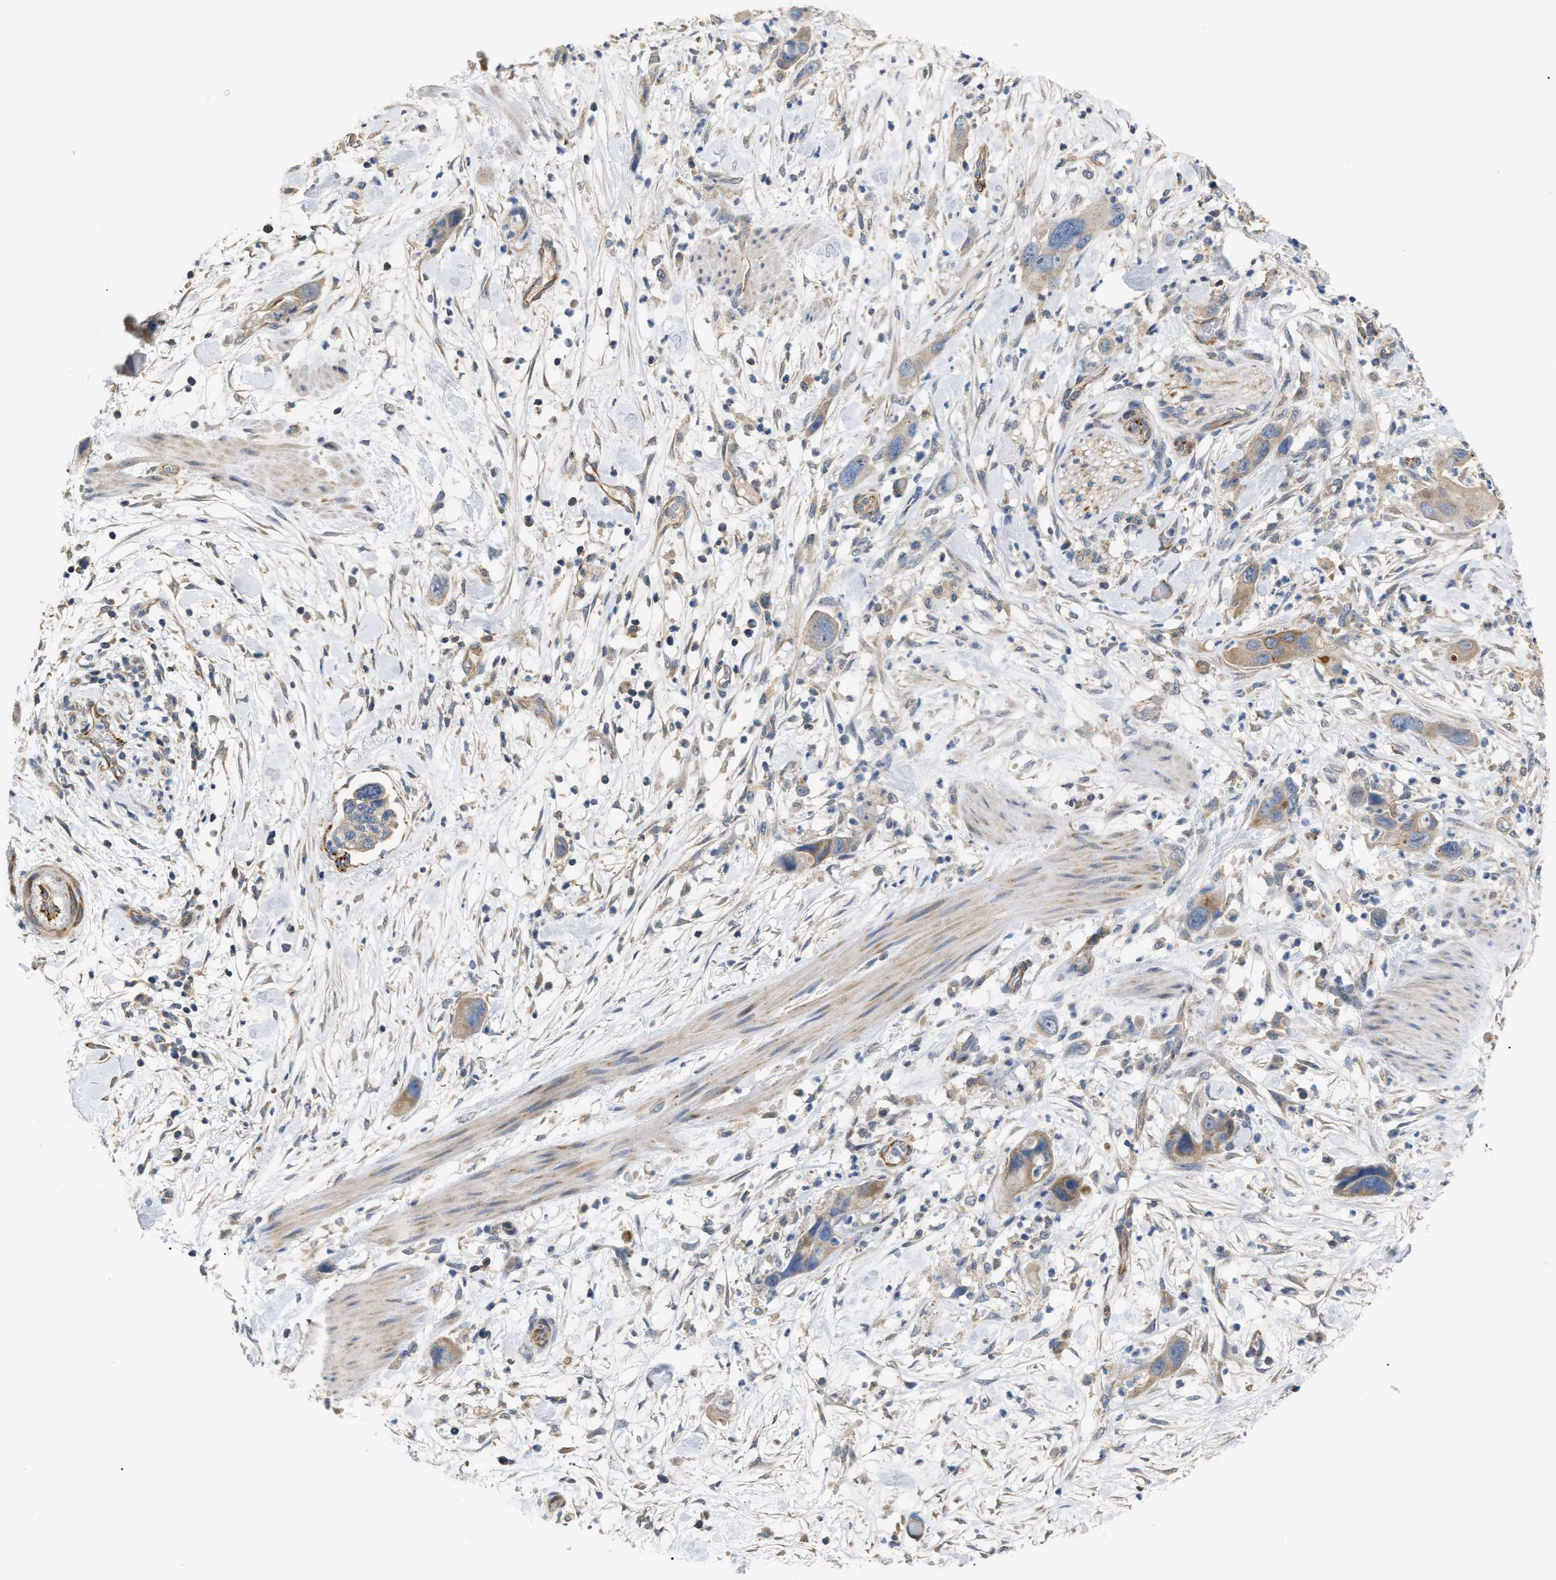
{"staining": {"intensity": "moderate", "quantity": "<25%", "location": "cytoplasmic/membranous"}, "tissue": "pancreatic cancer", "cell_type": "Tumor cells", "image_type": "cancer", "snomed": [{"axis": "morphology", "description": "Adenocarcinoma, NOS"}, {"axis": "topography", "description": "Pancreas"}], "caption": "About <25% of tumor cells in human pancreatic adenocarcinoma exhibit moderate cytoplasmic/membranous protein expression as visualized by brown immunohistochemical staining.", "gene": "DHX58", "patient": {"sex": "female", "age": 71}}